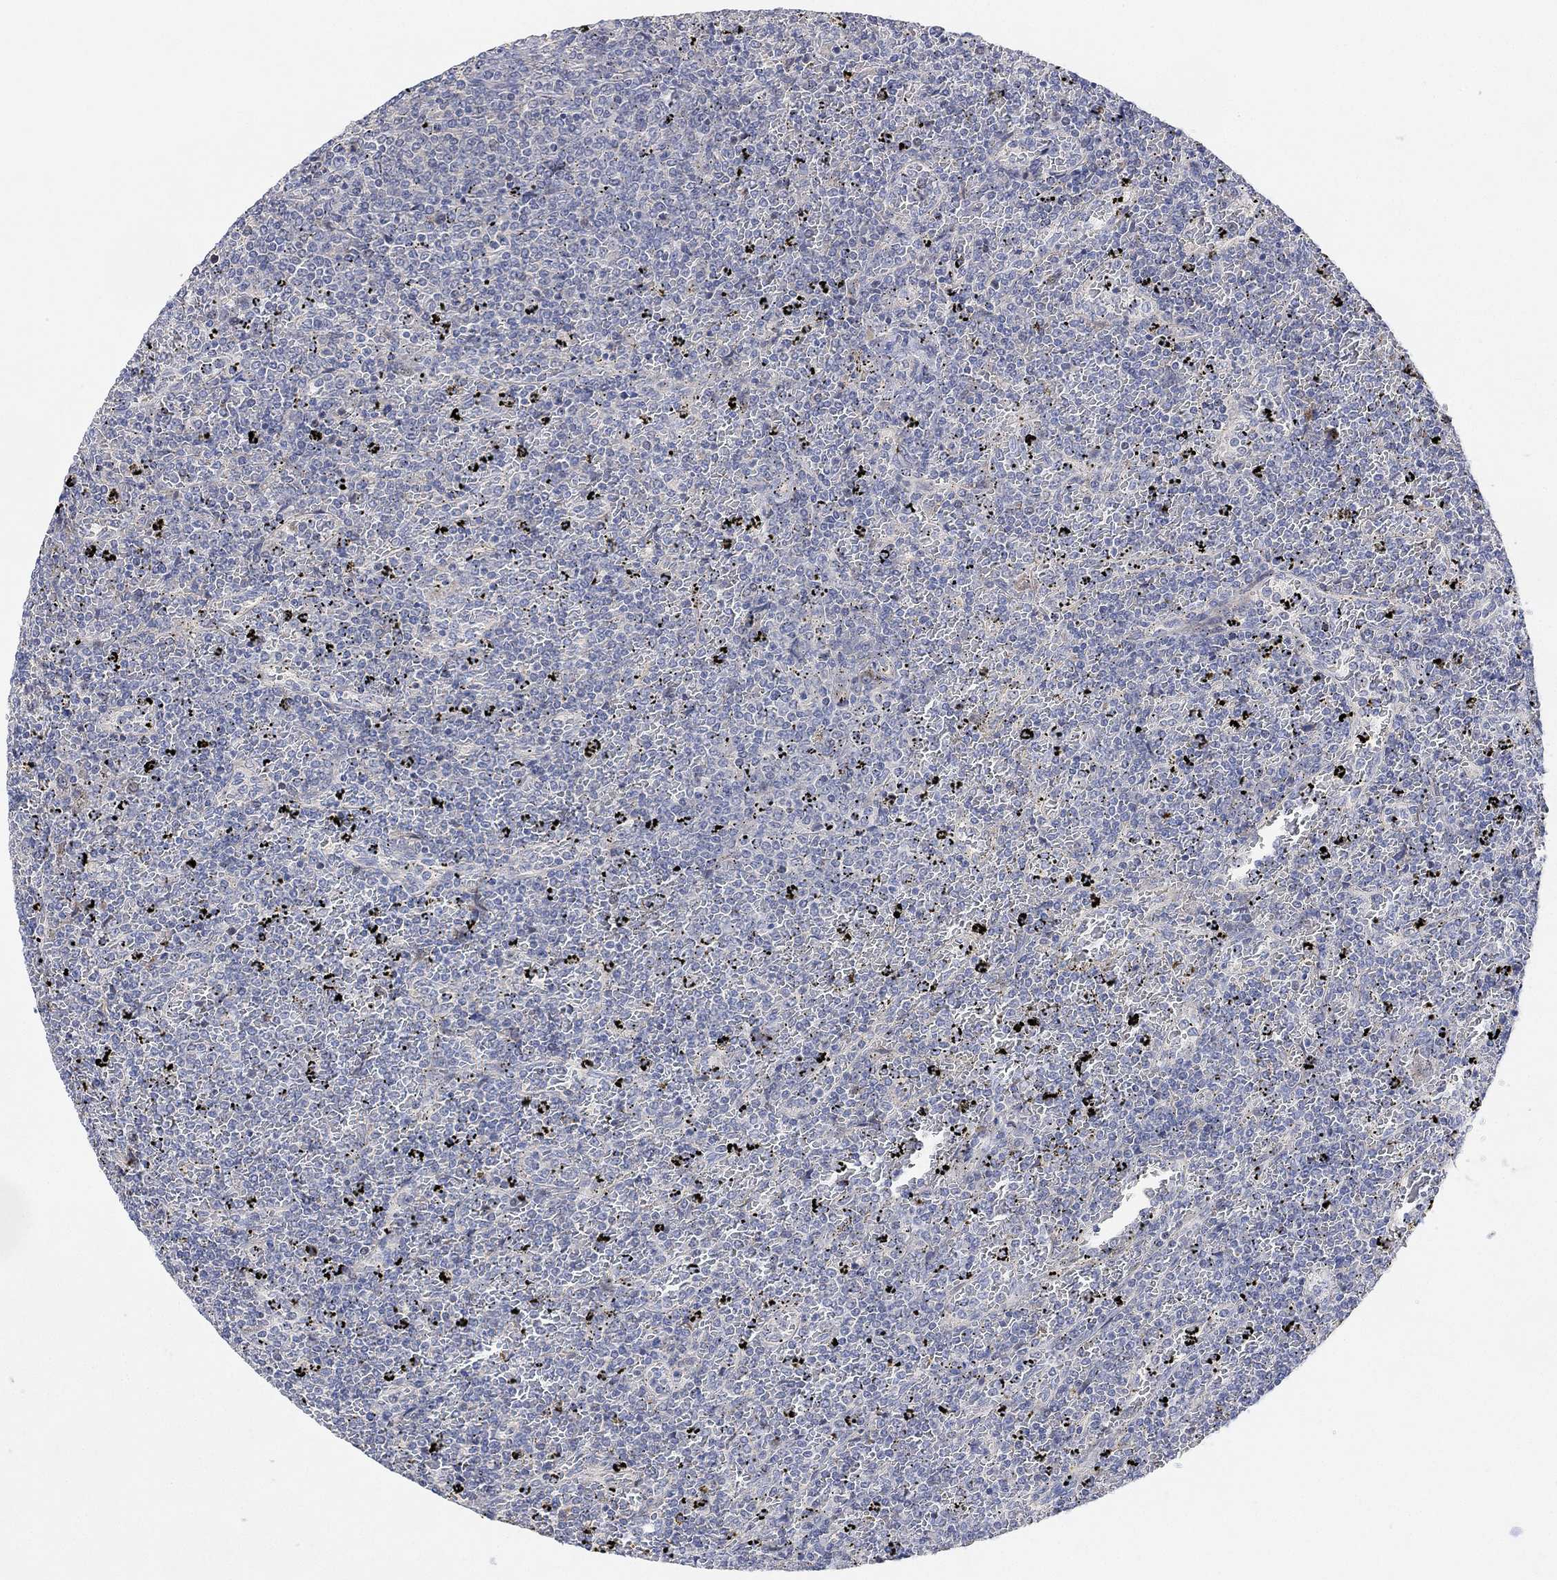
{"staining": {"intensity": "negative", "quantity": "none", "location": "none"}, "tissue": "lymphoma", "cell_type": "Tumor cells", "image_type": "cancer", "snomed": [{"axis": "morphology", "description": "Malignant lymphoma, non-Hodgkin's type, Low grade"}, {"axis": "topography", "description": "Spleen"}], "caption": "This is a photomicrograph of immunohistochemistry (IHC) staining of malignant lymphoma, non-Hodgkin's type (low-grade), which shows no expression in tumor cells.", "gene": "CNTF", "patient": {"sex": "female", "age": 77}}